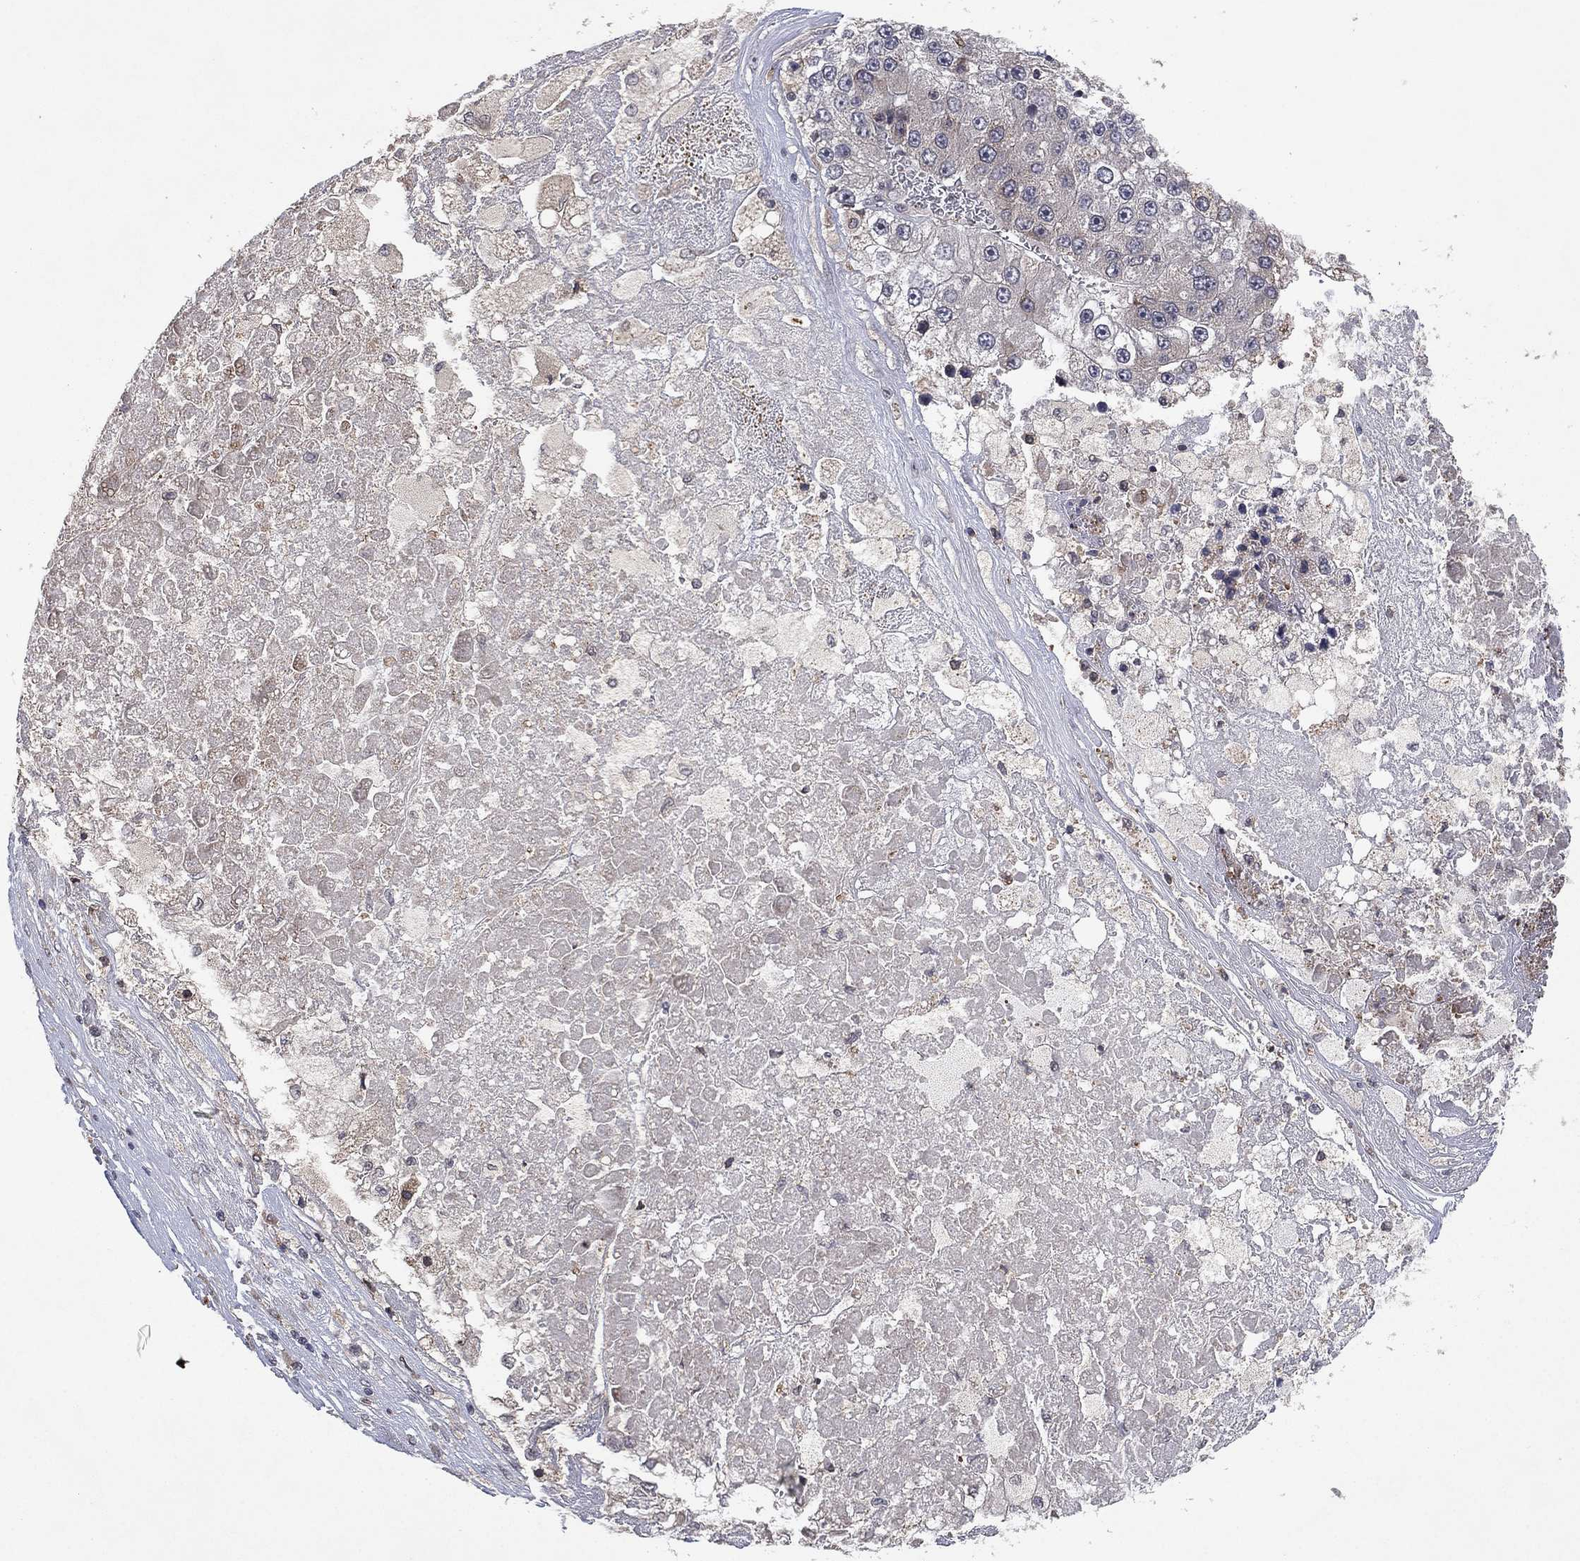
{"staining": {"intensity": "negative", "quantity": "none", "location": "none"}, "tissue": "liver cancer", "cell_type": "Tumor cells", "image_type": "cancer", "snomed": [{"axis": "morphology", "description": "Carcinoma, Hepatocellular, NOS"}, {"axis": "topography", "description": "Liver"}], "caption": "High magnification brightfield microscopy of liver cancer (hepatocellular carcinoma) stained with DAB (3,3'-diaminobenzidine) (brown) and counterstained with hematoxylin (blue): tumor cells show no significant staining.", "gene": "ATG4B", "patient": {"sex": "female", "age": 73}}